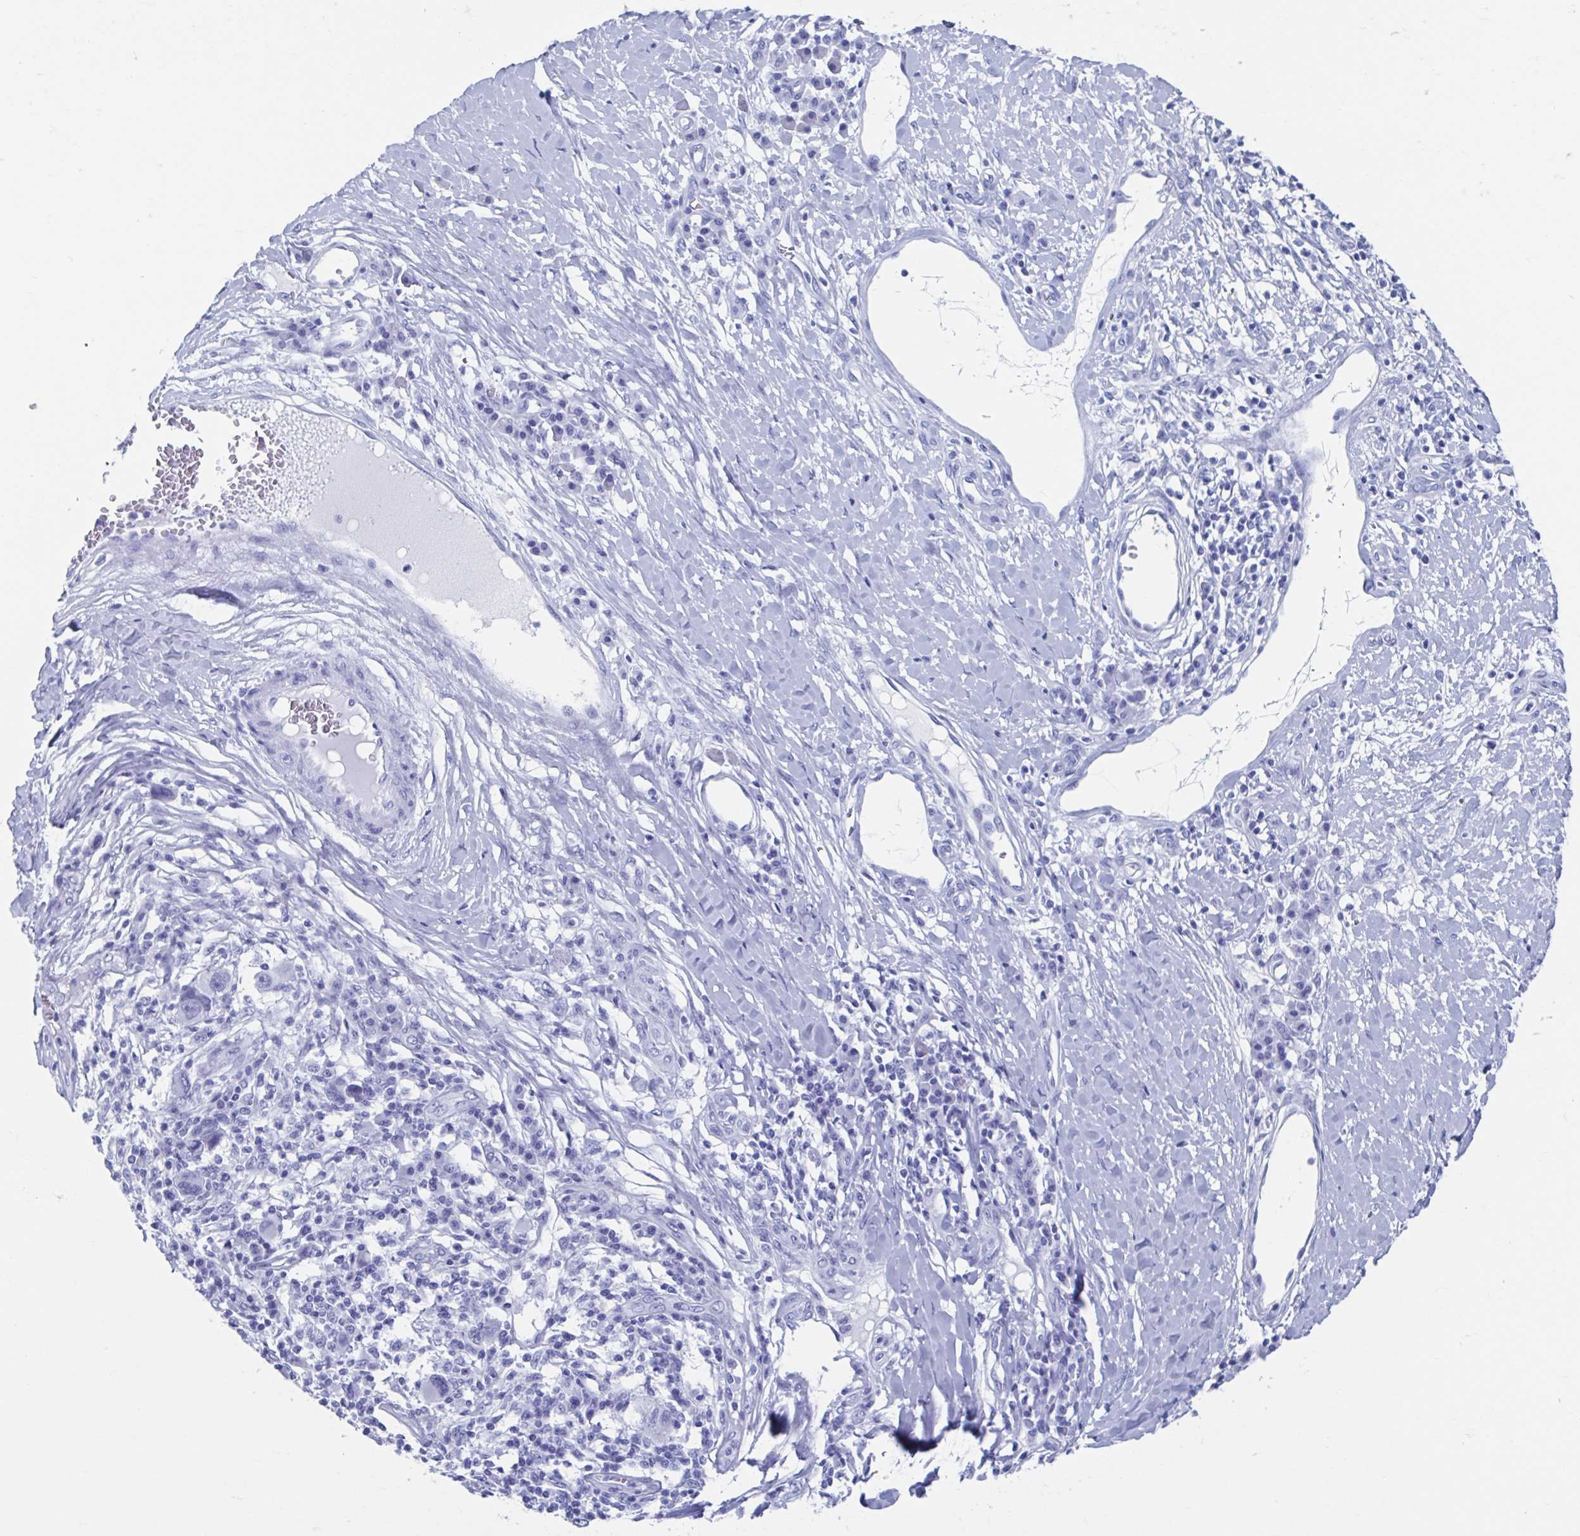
{"staining": {"intensity": "negative", "quantity": "none", "location": "none"}, "tissue": "melanoma", "cell_type": "Tumor cells", "image_type": "cancer", "snomed": [{"axis": "morphology", "description": "Malignant melanoma, NOS"}, {"axis": "topography", "description": "Skin"}], "caption": "The immunohistochemistry micrograph has no significant positivity in tumor cells of melanoma tissue.", "gene": "C10orf53", "patient": {"sex": "male", "age": 53}}